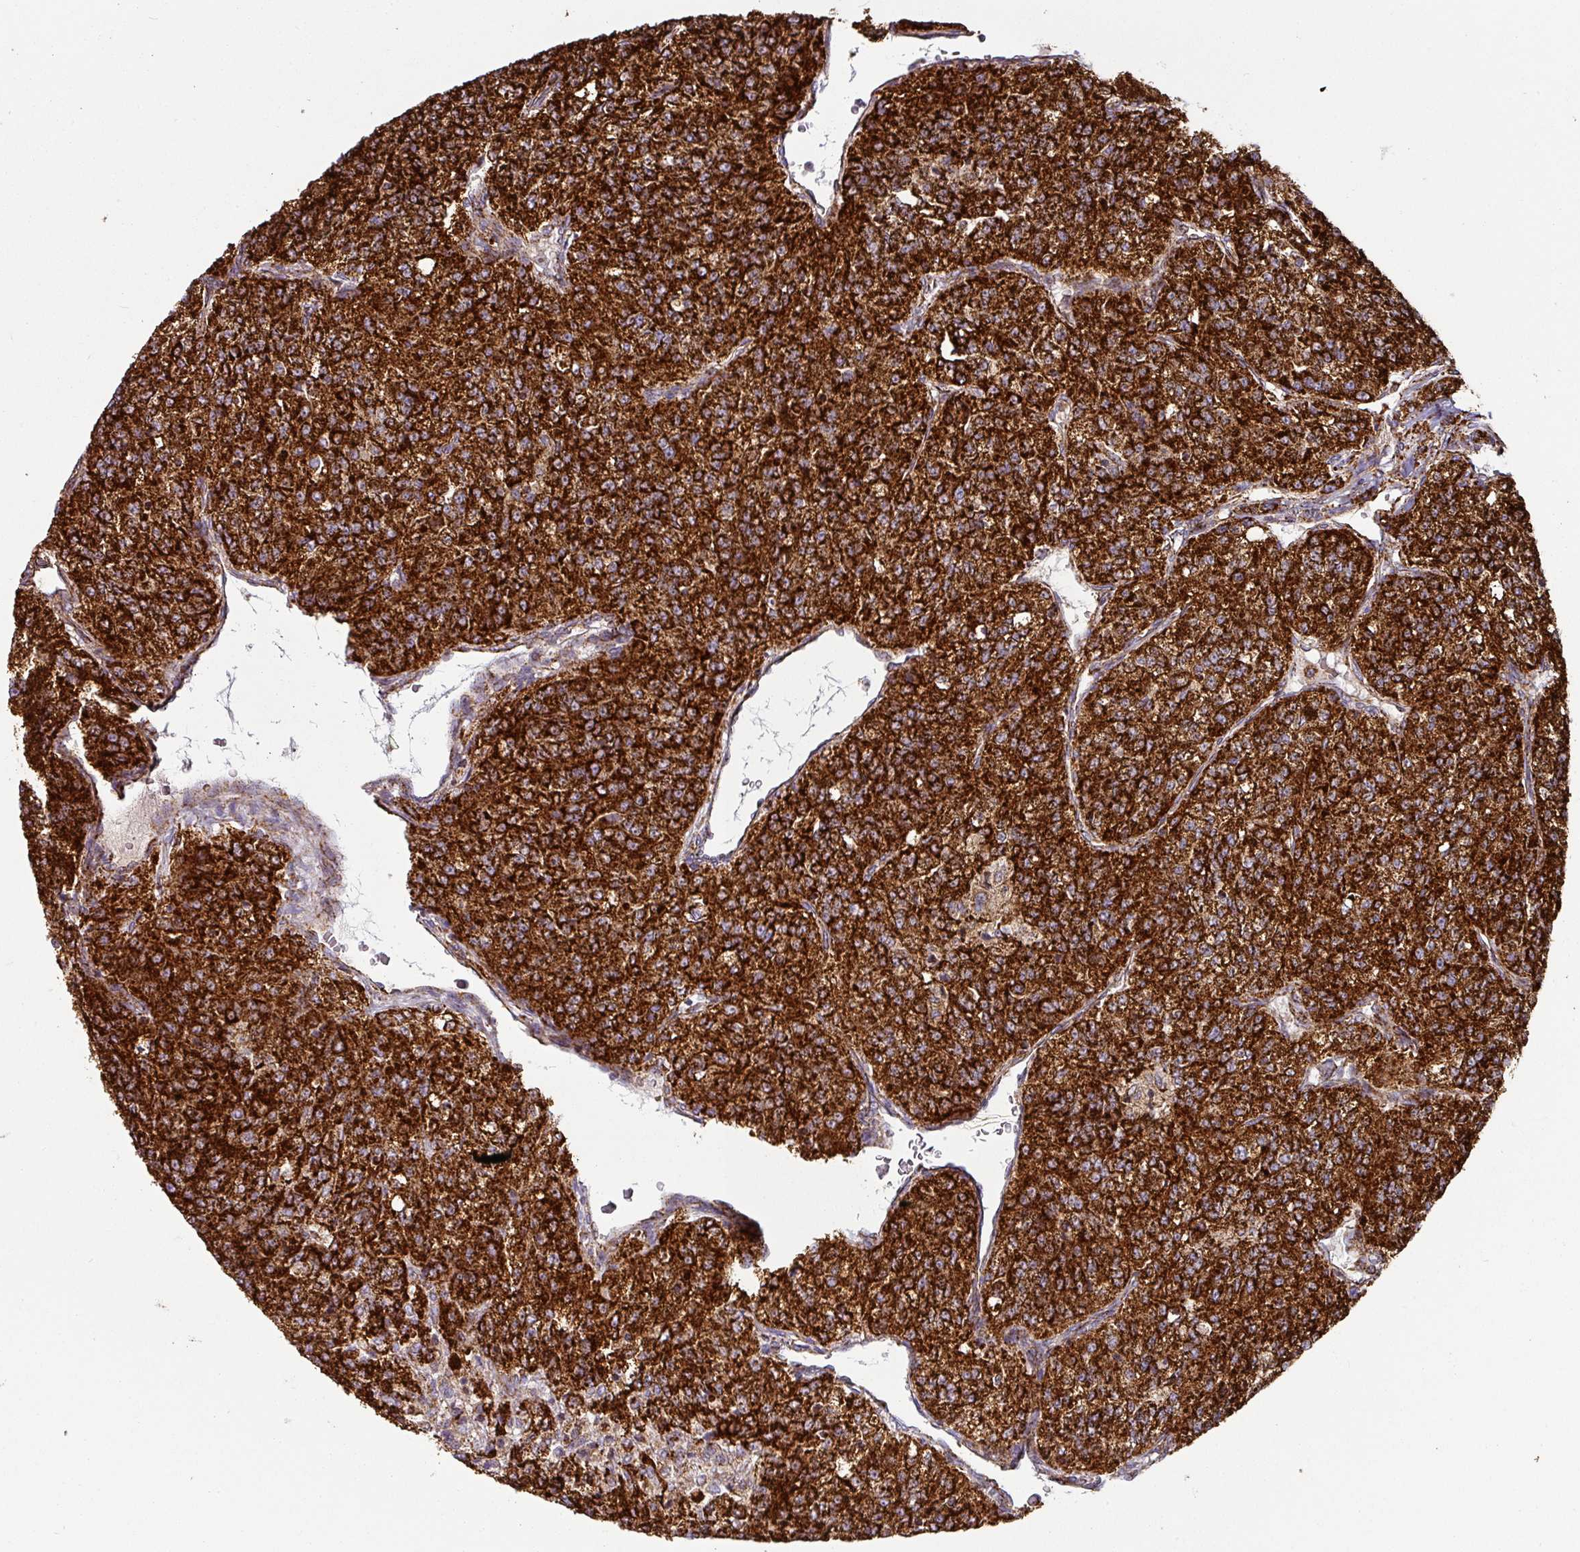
{"staining": {"intensity": "strong", "quantity": ">75%", "location": "cytoplasmic/membranous"}, "tissue": "renal cancer", "cell_type": "Tumor cells", "image_type": "cancer", "snomed": [{"axis": "morphology", "description": "Adenocarcinoma, NOS"}, {"axis": "topography", "description": "Kidney"}], "caption": "Brown immunohistochemical staining in human renal cancer shows strong cytoplasmic/membranous expression in approximately >75% of tumor cells.", "gene": "TRAP1", "patient": {"sex": "female", "age": 63}}